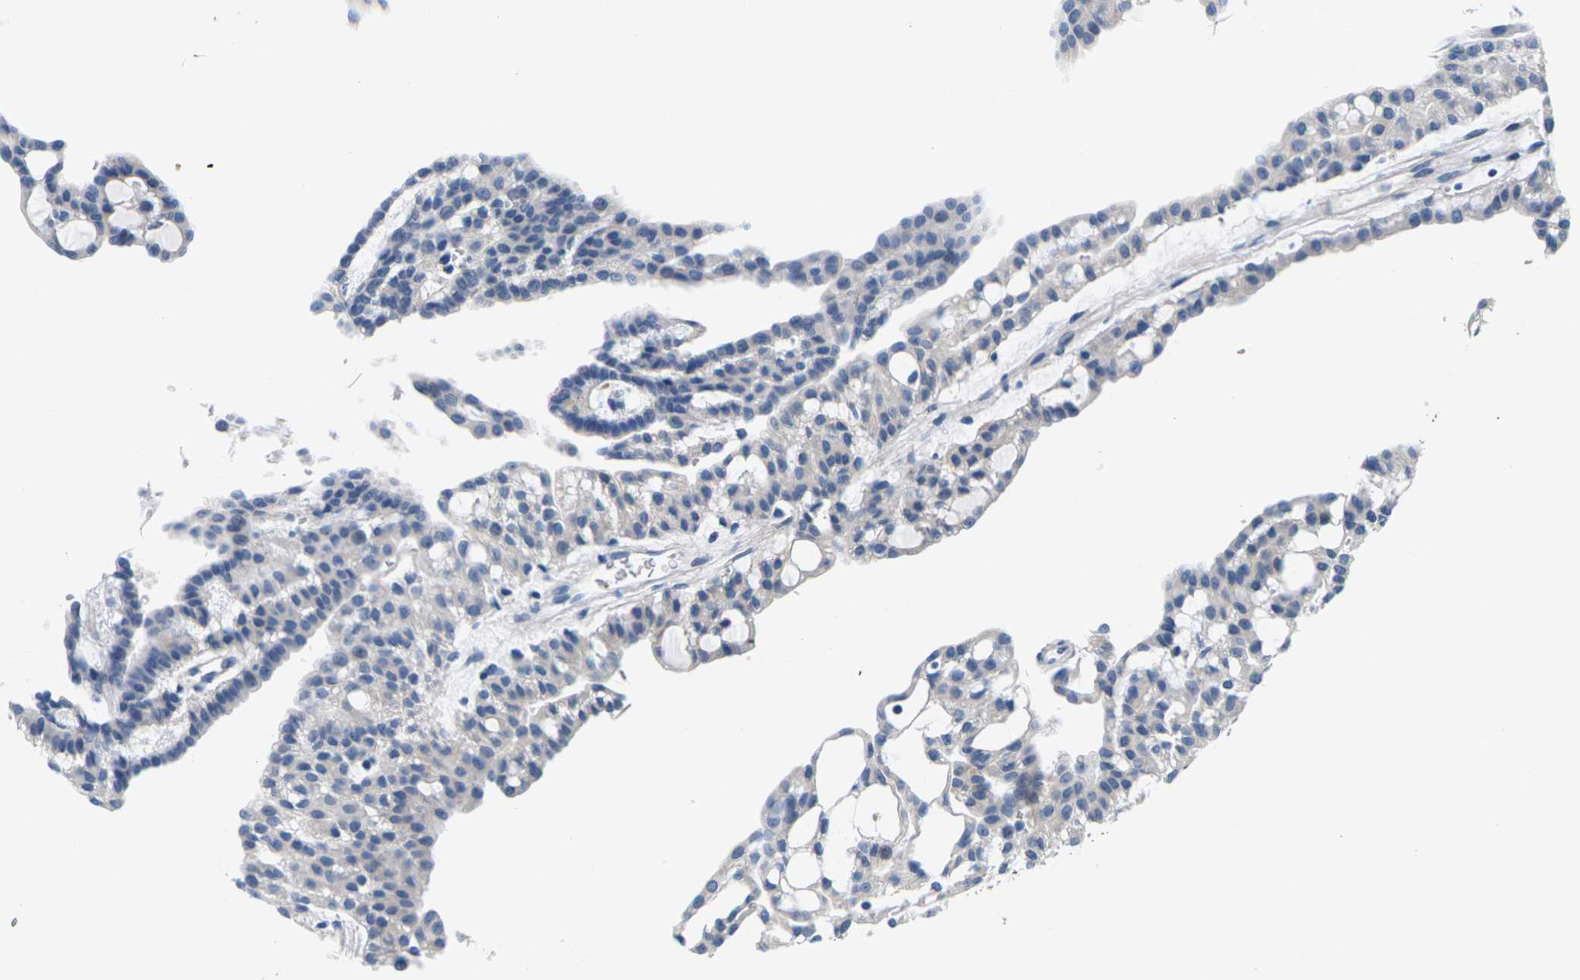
{"staining": {"intensity": "negative", "quantity": "none", "location": "none"}, "tissue": "renal cancer", "cell_type": "Tumor cells", "image_type": "cancer", "snomed": [{"axis": "morphology", "description": "Adenocarcinoma, NOS"}, {"axis": "topography", "description": "Kidney"}], "caption": "DAB (3,3'-diaminobenzidine) immunohistochemical staining of human adenocarcinoma (renal) shows no significant positivity in tumor cells.", "gene": "TSPAN2", "patient": {"sex": "male", "age": 63}}